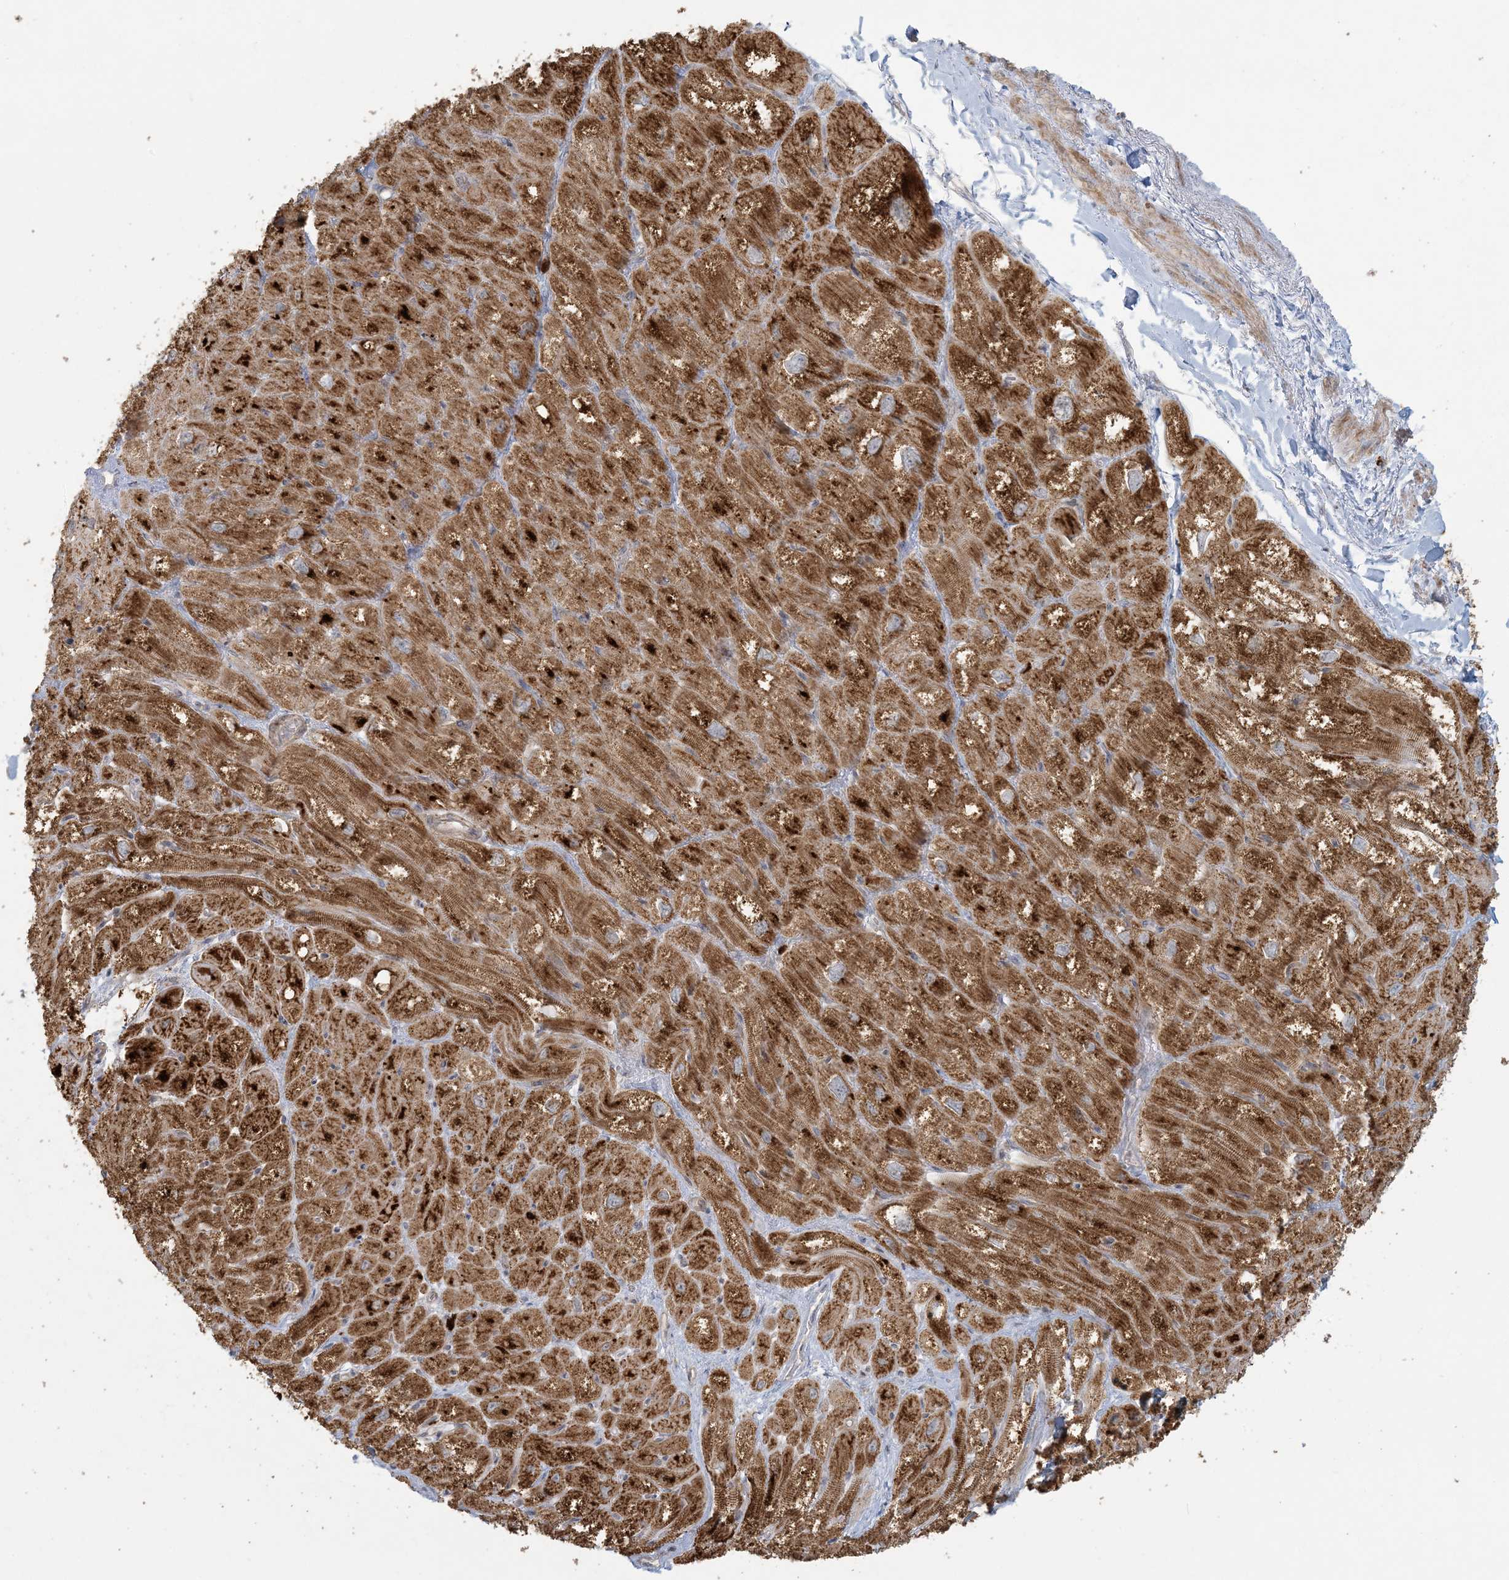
{"staining": {"intensity": "strong", "quantity": ">75%", "location": "cytoplasmic/membranous"}, "tissue": "heart muscle", "cell_type": "Cardiomyocytes", "image_type": "normal", "snomed": [{"axis": "morphology", "description": "Normal tissue, NOS"}, {"axis": "topography", "description": "Heart"}], "caption": "Immunohistochemistry histopathology image of benign heart muscle stained for a protein (brown), which shows high levels of strong cytoplasmic/membranous positivity in approximately >75% of cardiomyocytes.", "gene": "MCAT", "patient": {"sex": "male", "age": 50}}